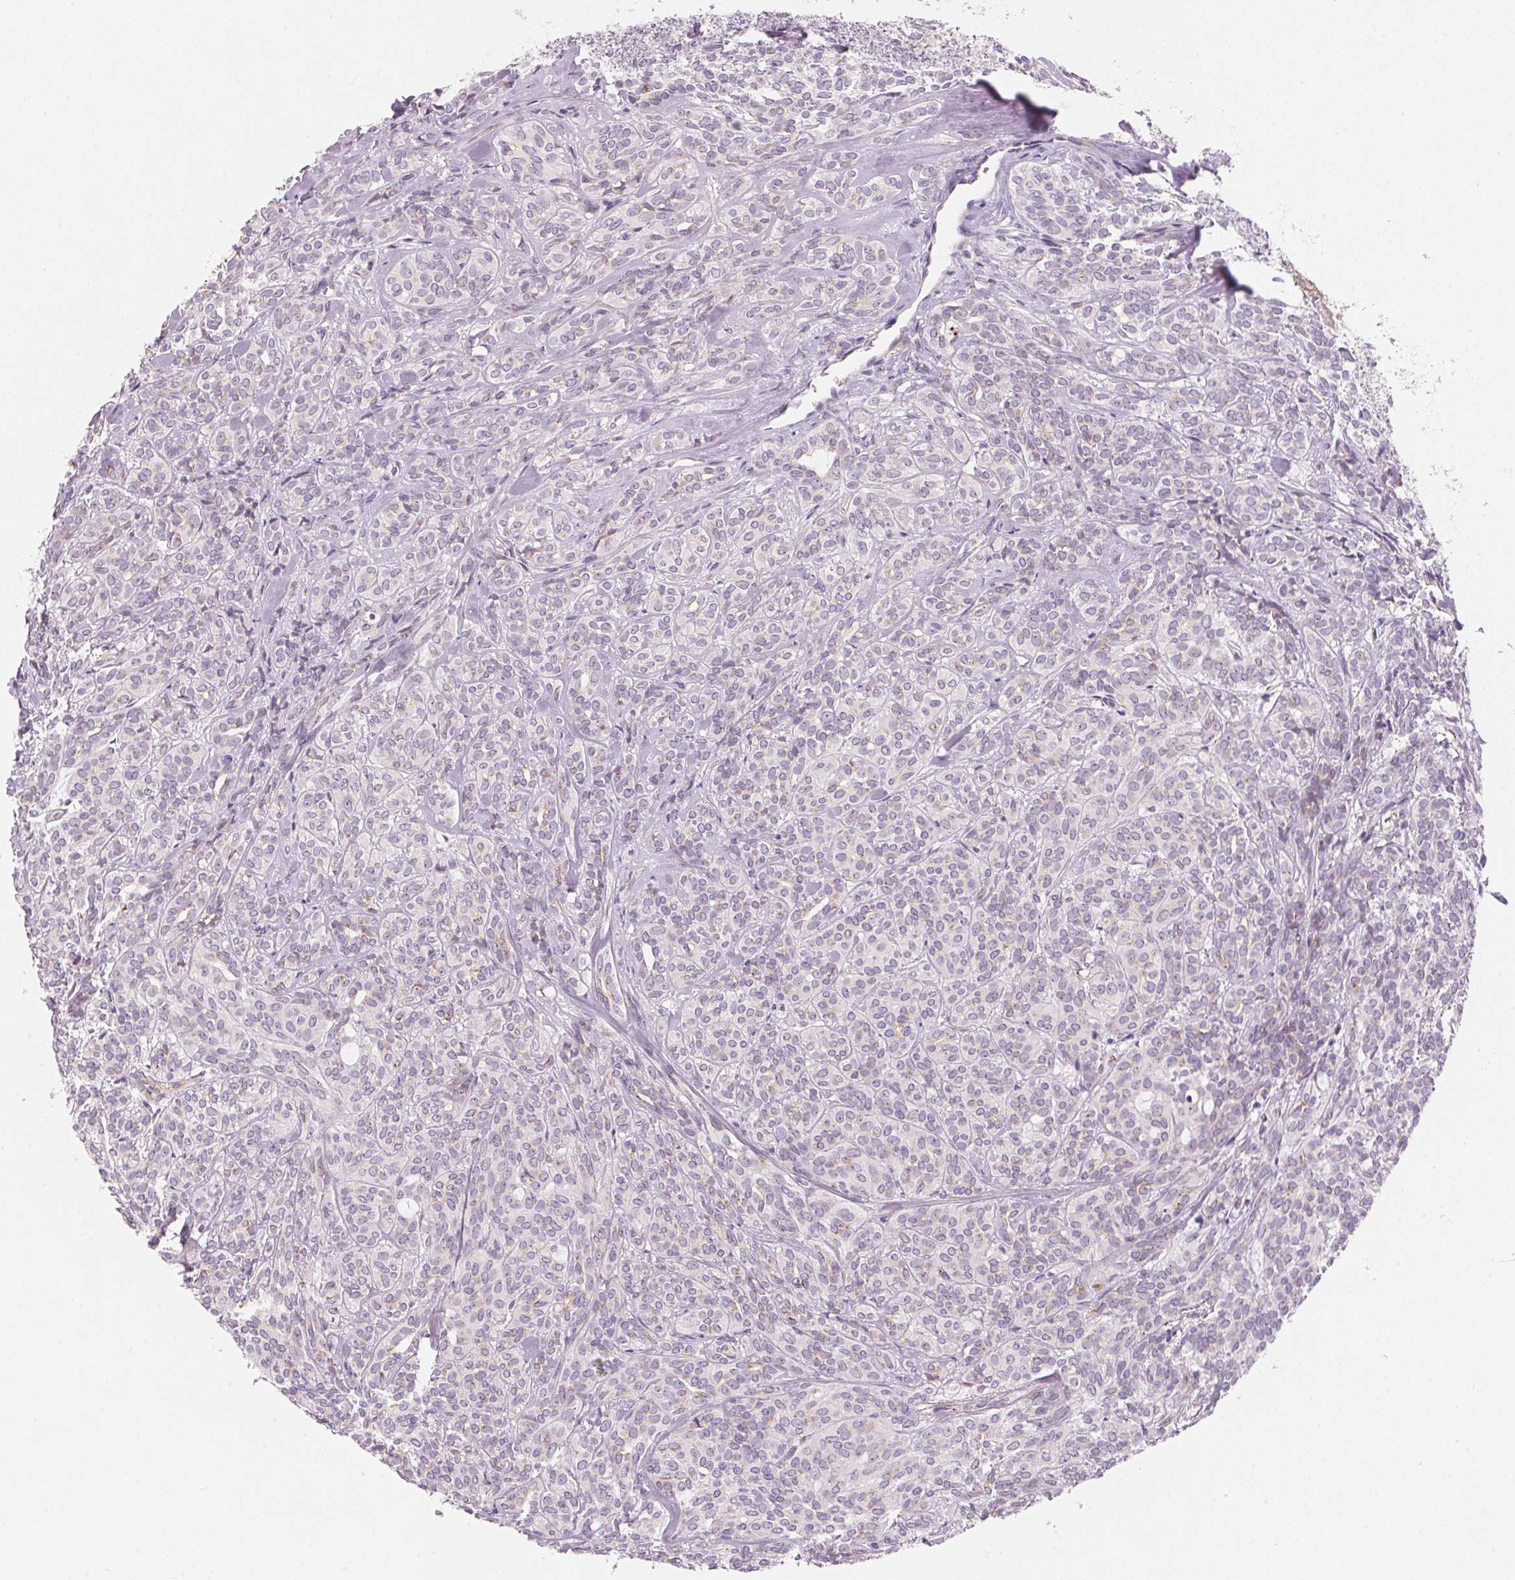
{"staining": {"intensity": "negative", "quantity": "none", "location": "none"}, "tissue": "head and neck cancer", "cell_type": "Tumor cells", "image_type": "cancer", "snomed": [{"axis": "morphology", "description": "Adenocarcinoma, NOS"}, {"axis": "topography", "description": "Head-Neck"}], "caption": "The image shows no staining of tumor cells in head and neck cancer.", "gene": "DRAM2", "patient": {"sex": "female", "age": 57}}